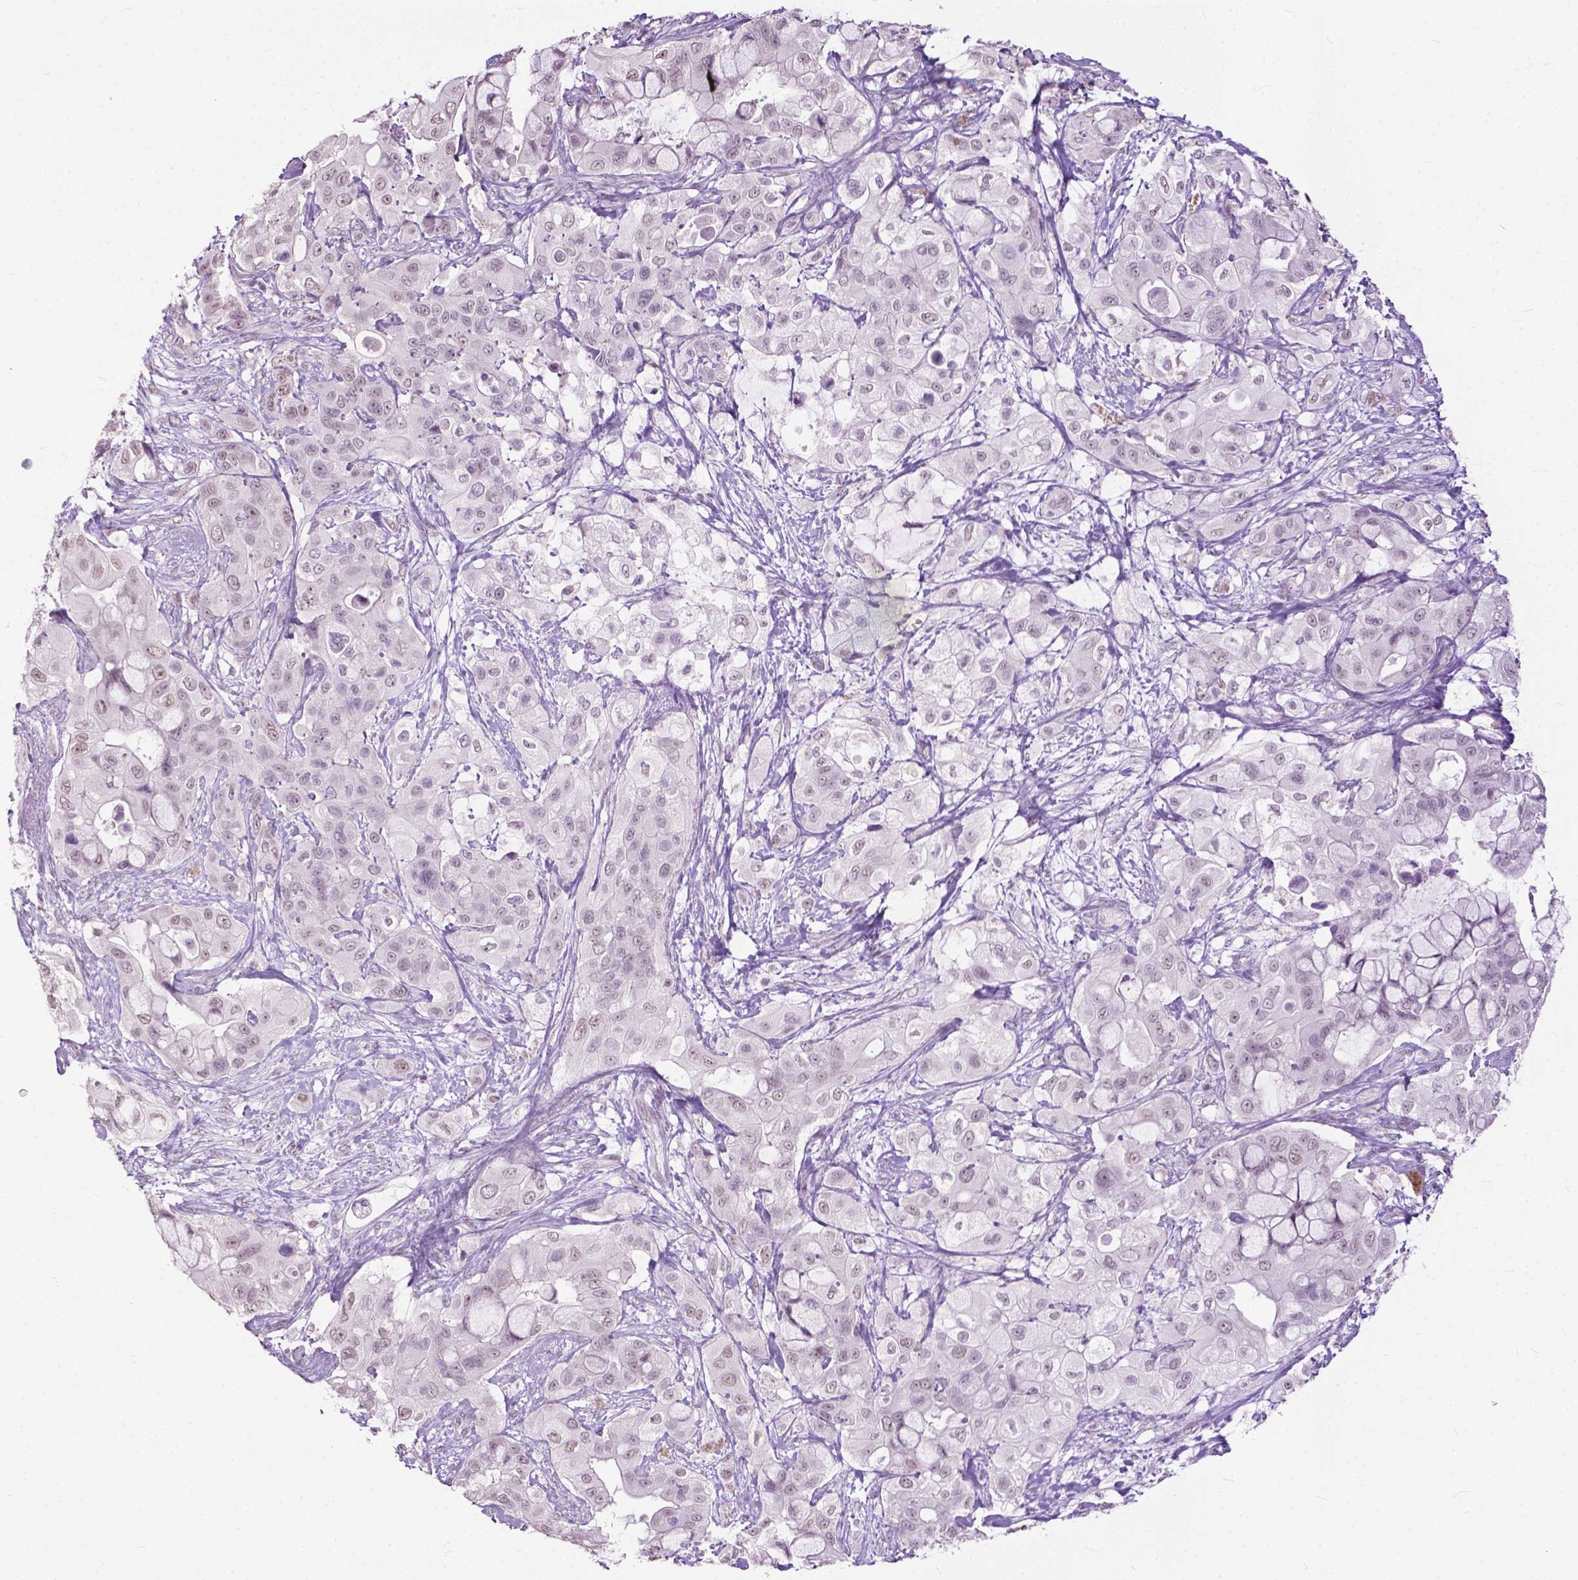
{"staining": {"intensity": "negative", "quantity": "none", "location": "none"}, "tissue": "pancreatic cancer", "cell_type": "Tumor cells", "image_type": "cancer", "snomed": [{"axis": "morphology", "description": "Adenocarcinoma, NOS"}, {"axis": "topography", "description": "Pancreas"}], "caption": "Adenocarcinoma (pancreatic) was stained to show a protein in brown. There is no significant expression in tumor cells. (DAB (3,3'-diaminobenzidine) immunohistochemistry visualized using brightfield microscopy, high magnification).", "gene": "GPR37L1", "patient": {"sex": "male", "age": 71}}